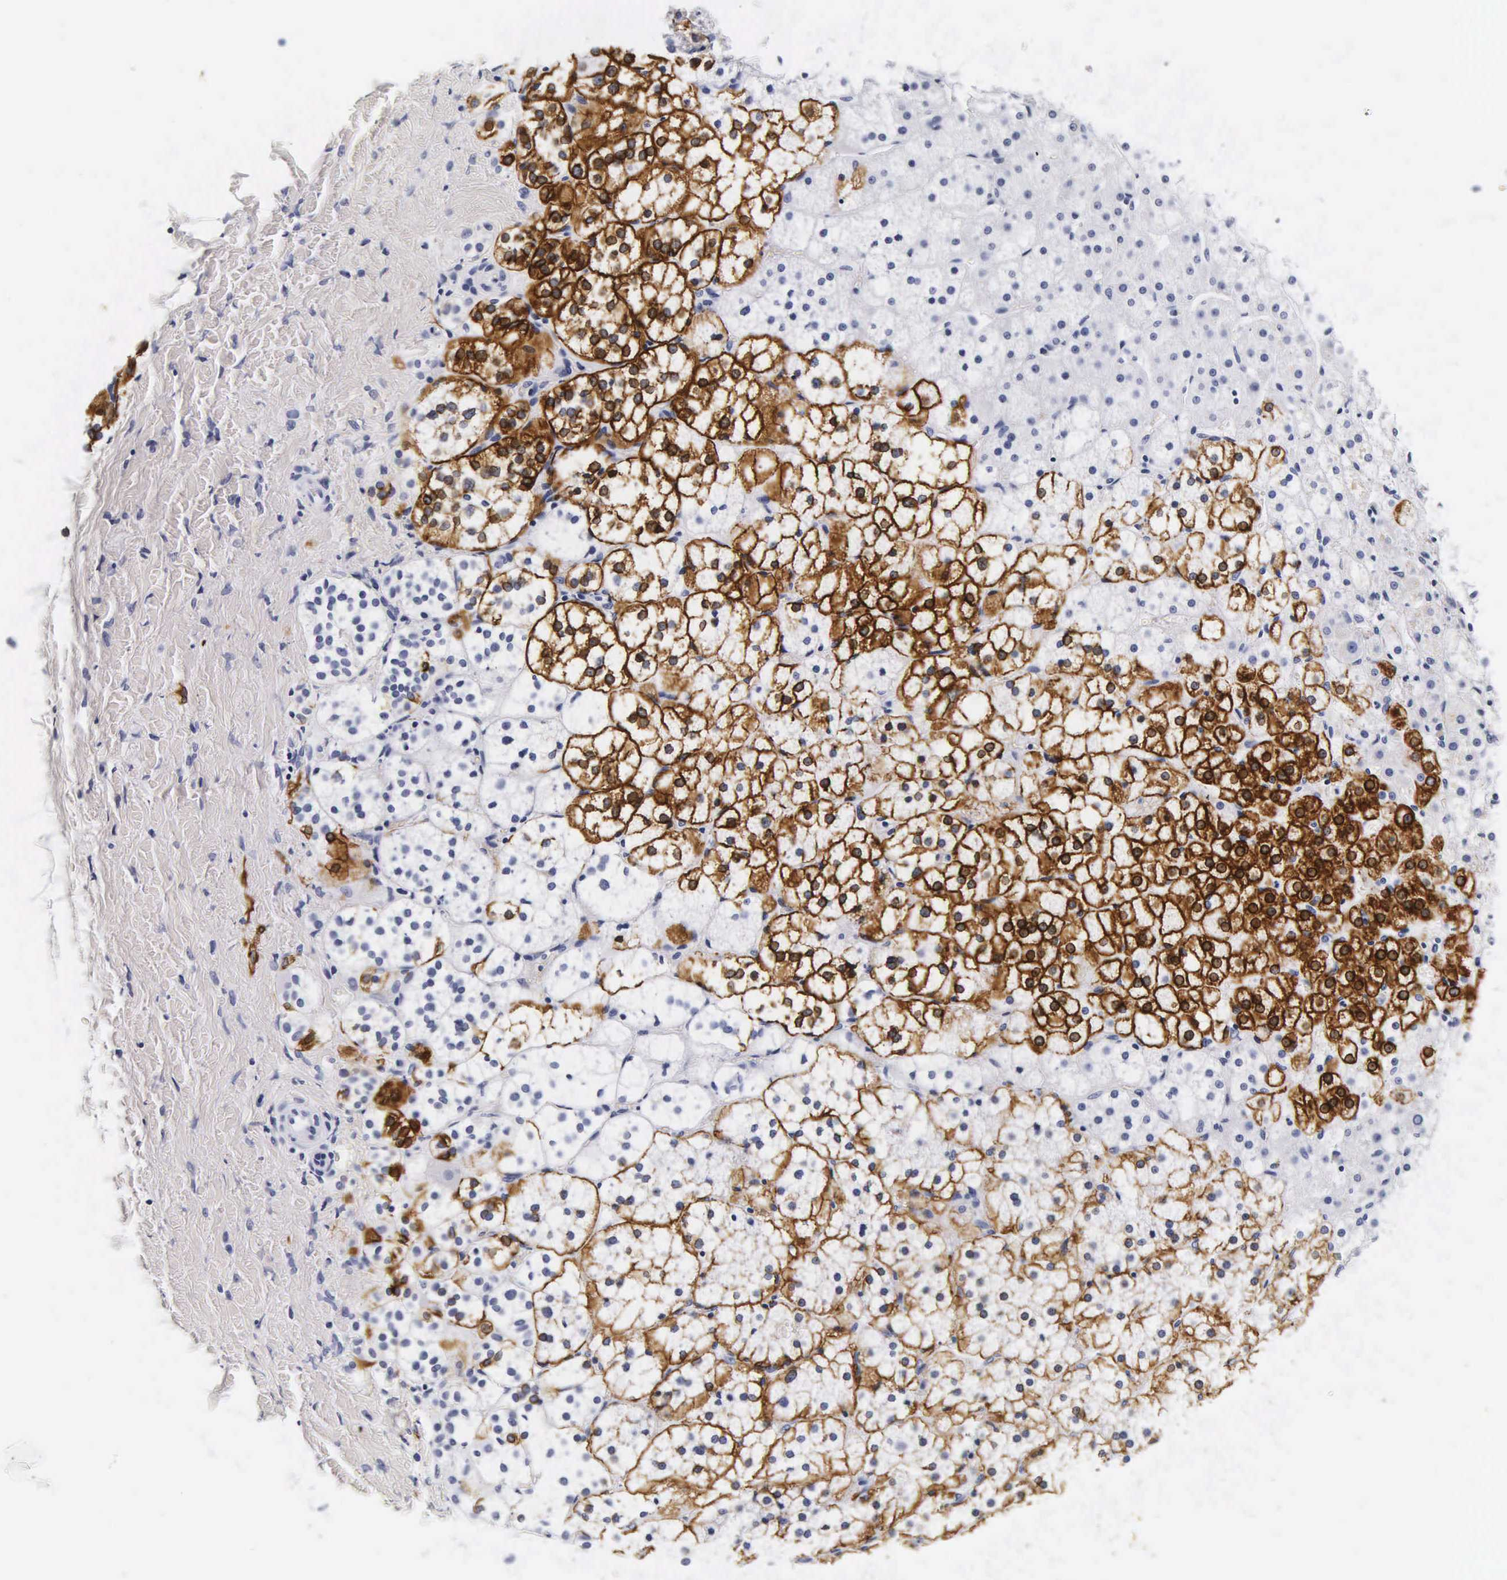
{"staining": {"intensity": "moderate", "quantity": "25%-75%", "location": "cytoplasmic/membranous"}, "tissue": "adrenal gland", "cell_type": "Glandular cells", "image_type": "normal", "snomed": [{"axis": "morphology", "description": "Normal tissue, NOS"}, {"axis": "topography", "description": "Adrenal gland"}], "caption": "Unremarkable adrenal gland shows moderate cytoplasmic/membranous positivity in approximately 25%-75% of glandular cells.", "gene": "KRT18", "patient": {"sex": "male", "age": 53}}